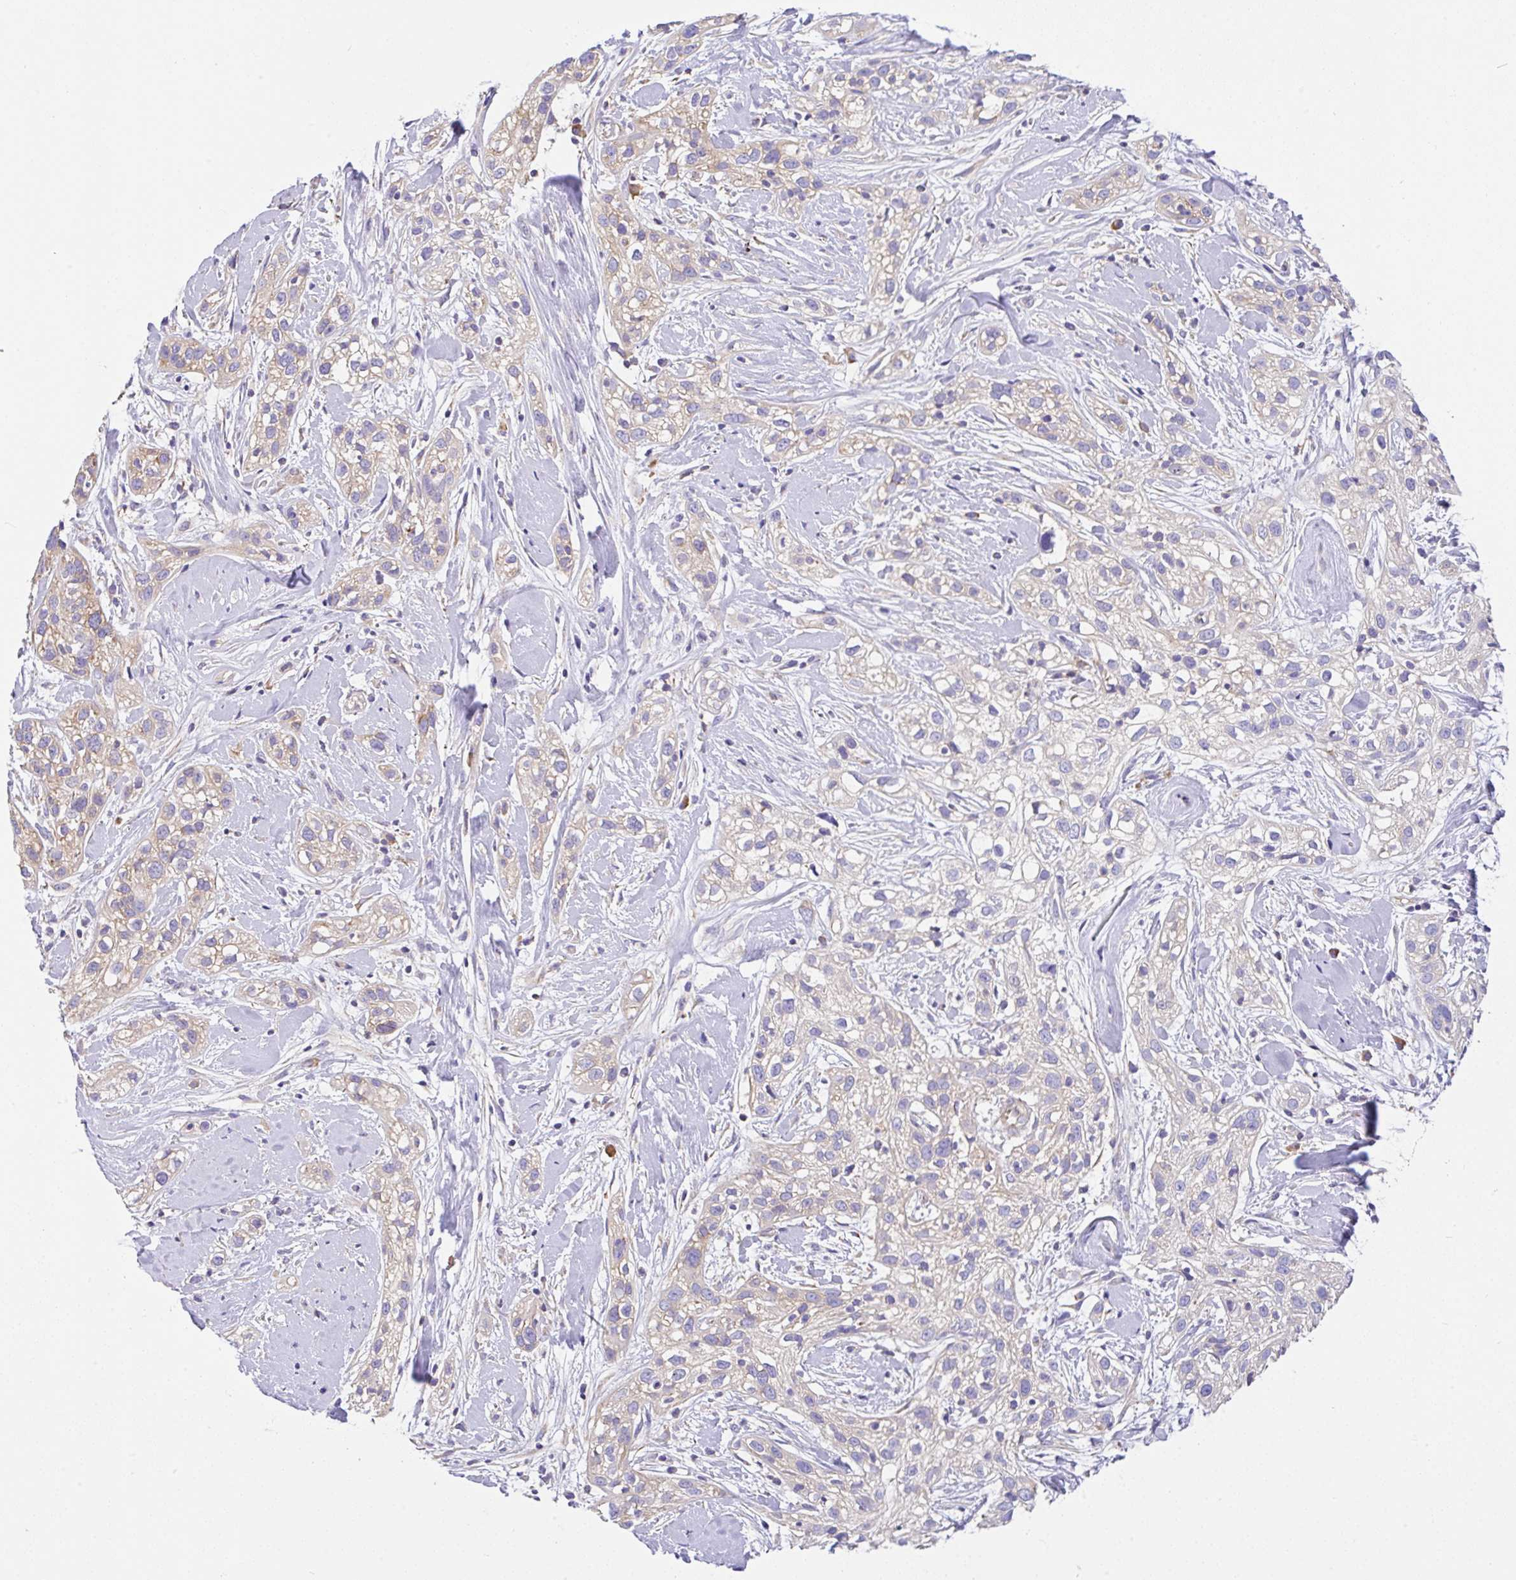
{"staining": {"intensity": "weak", "quantity": "<25%", "location": "cytoplasmic/membranous"}, "tissue": "skin cancer", "cell_type": "Tumor cells", "image_type": "cancer", "snomed": [{"axis": "morphology", "description": "Squamous cell carcinoma, NOS"}, {"axis": "topography", "description": "Skin"}], "caption": "Image shows no significant protein staining in tumor cells of skin squamous cell carcinoma. Brightfield microscopy of IHC stained with DAB (brown) and hematoxylin (blue), captured at high magnification.", "gene": "GFPT2", "patient": {"sex": "male", "age": 82}}